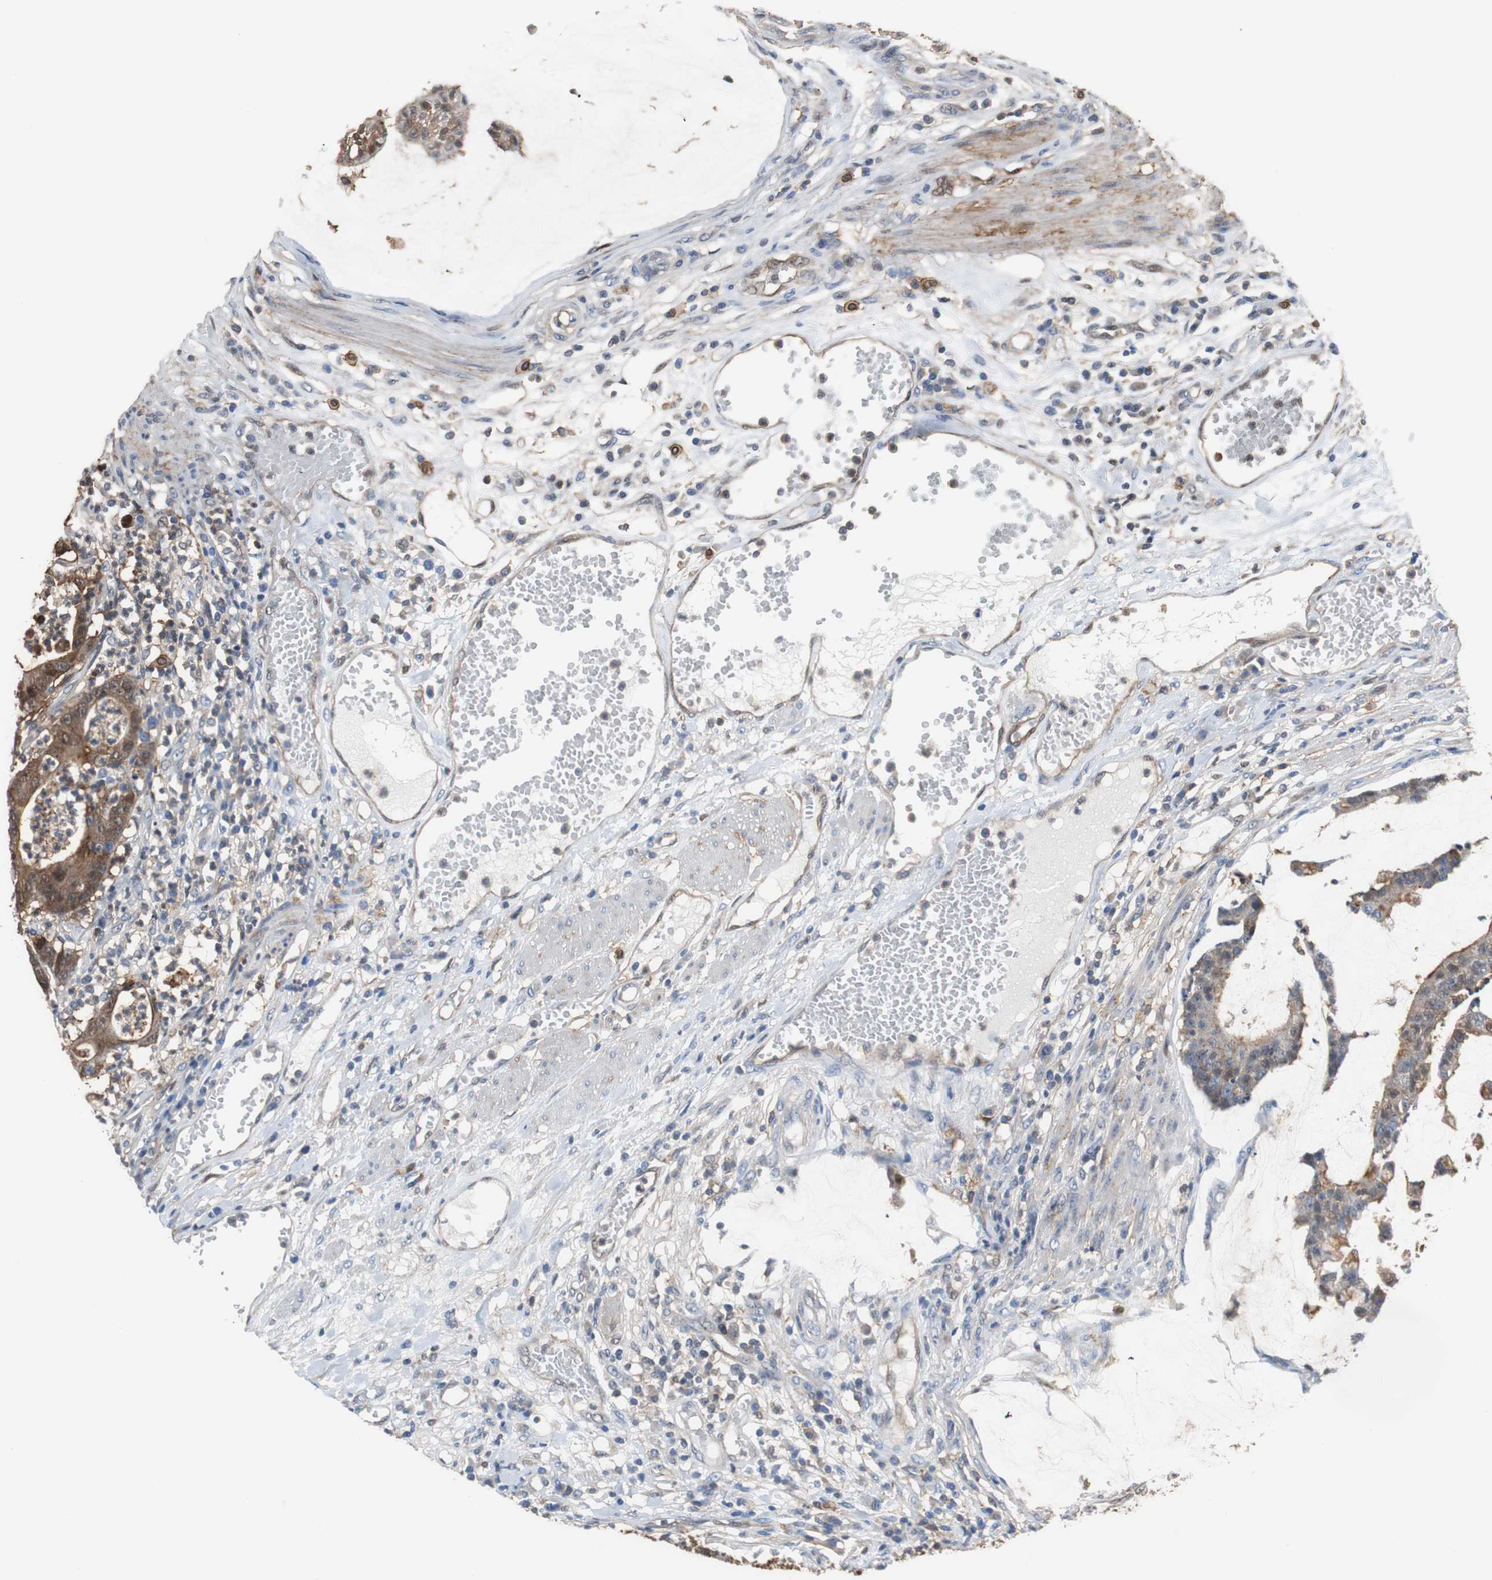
{"staining": {"intensity": "moderate", "quantity": ">75%", "location": "cytoplasmic/membranous"}, "tissue": "colorectal cancer", "cell_type": "Tumor cells", "image_type": "cancer", "snomed": [{"axis": "morphology", "description": "Adenocarcinoma, NOS"}, {"axis": "topography", "description": "Colon"}], "caption": "Immunohistochemistry (IHC) photomicrograph of neoplastic tissue: human colorectal adenocarcinoma stained using immunohistochemistry (IHC) exhibits medium levels of moderate protein expression localized specifically in the cytoplasmic/membranous of tumor cells, appearing as a cytoplasmic/membranous brown color.", "gene": "ANXA4", "patient": {"sex": "female", "age": 84}}